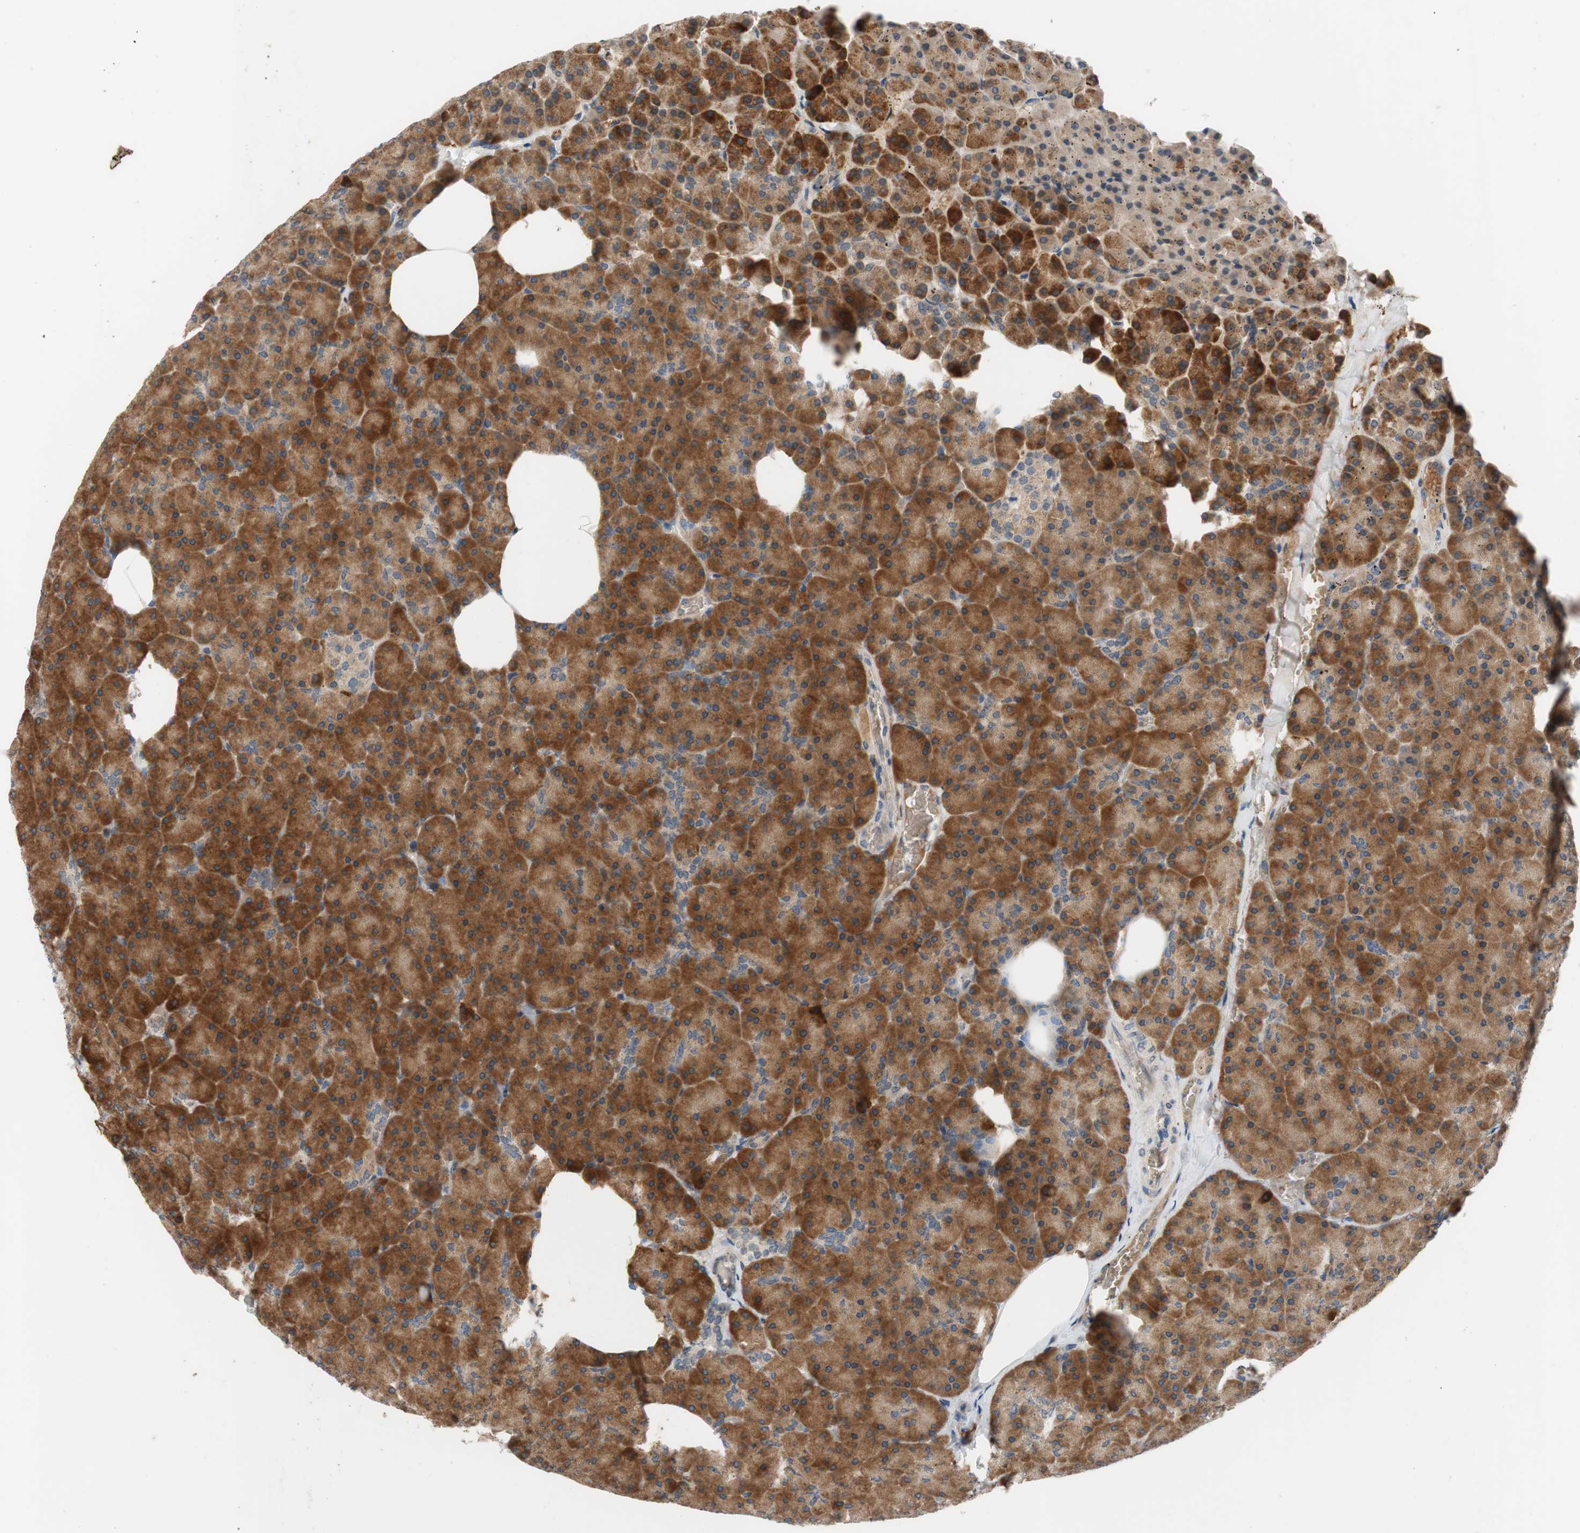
{"staining": {"intensity": "strong", "quantity": ">75%", "location": "cytoplasmic/membranous"}, "tissue": "pancreas", "cell_type": "Exocrine glandular cells", "image_type": "normal", "snomed": [{"axis": "morphology", "description": "Normal tissue, NOS"}, {"axis": "topography", "description": "Pancreas"}], "caption": "This image exhibits unremarkable pancreas stained with immunohistochemistry (IHC) to label a protein in brown. The cytoplasmic/membranous of exocrine glandular cells show strong positivity for the protein. Nuclei are counter-stained blue.", "gene": "ADD2", "patient": {"sex": "female", "age": 35}}